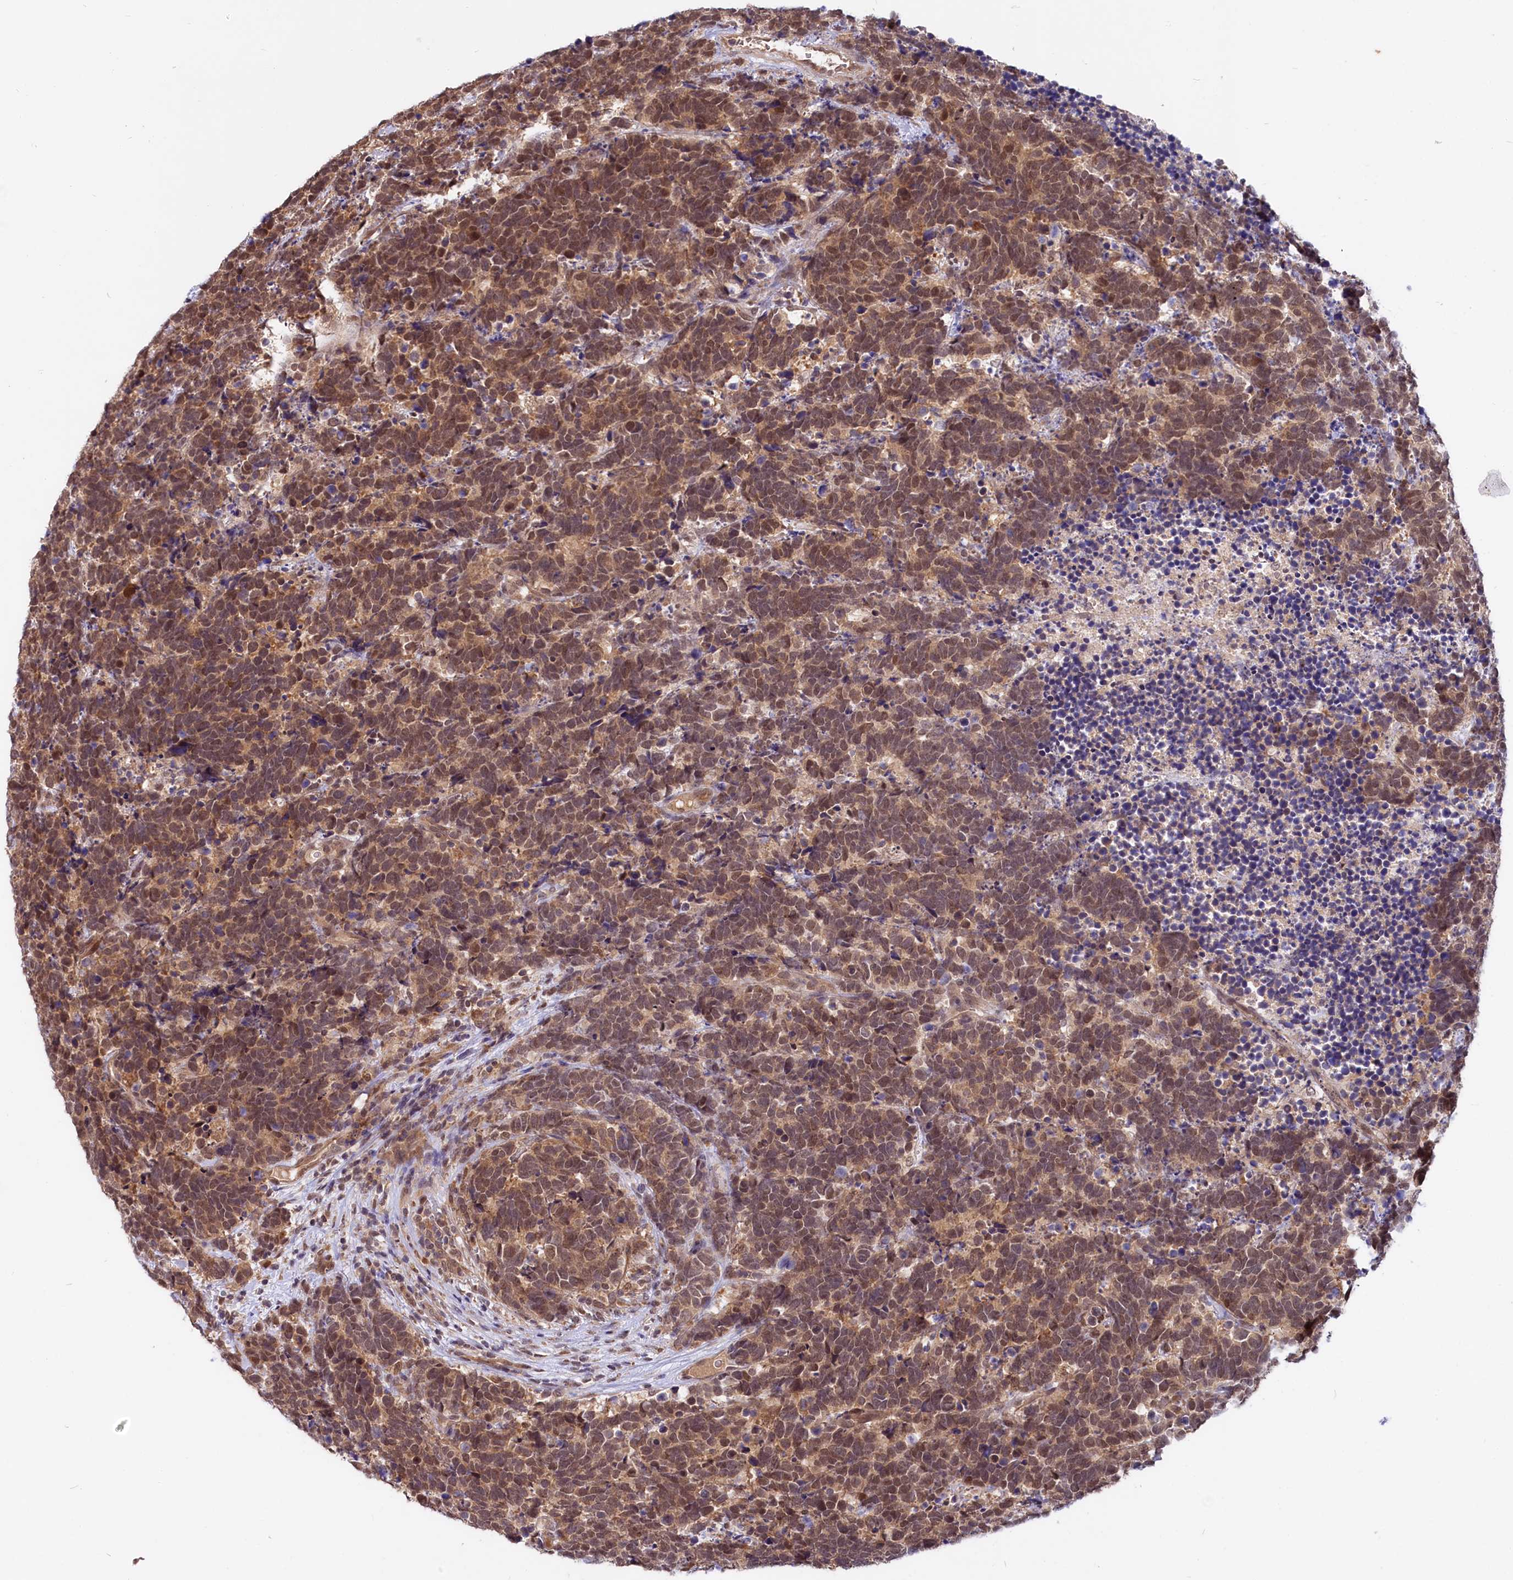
{"staining": {"intensity": "moderate", "quantity": ">75%", "location": "cytoplasmic/membranous,nuclear"}, "tissue": "carcinoid", "cell_type": "Tumor cells", "image_type": "cancer", "snomed": [{"axis": "morphology", "description": "Carcinoma, NOS"}, {"axis": "morphology", "description": "Carcinoid, malignant, NOS"}, {"axis": "topography", "description": "Urinary bladder"}], "caption": "The photomicrograph shows a brown stain indicating the presence of a protein in the cytoplasmic/membranous and nuclear of tumor cells in carcinoma. (DAB (3,3'-diaminobenzidine) = brown stain, brightfield microscopy at high magnification).", "gene": "UBE3A", "patient": {"sex": "male", "age": 57}}